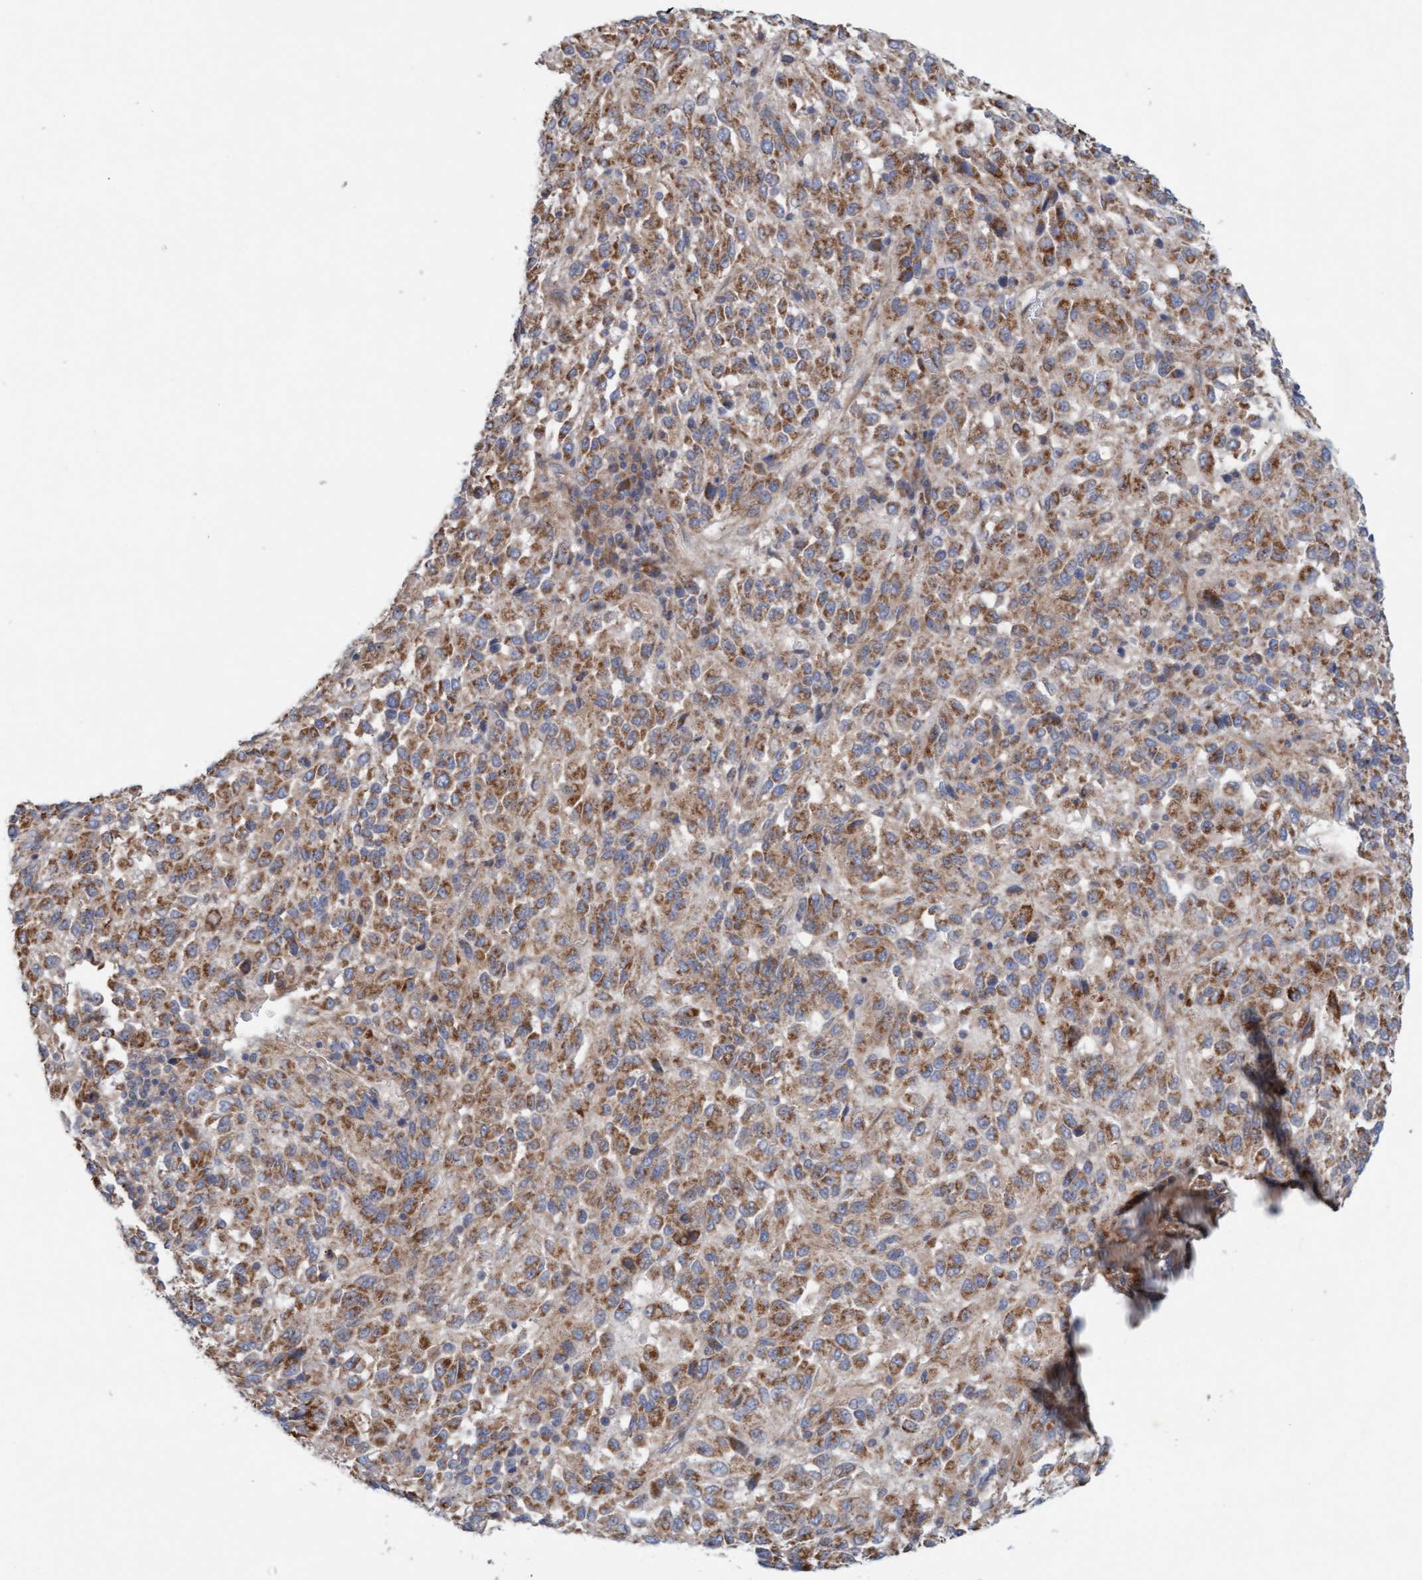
{"staining": {"intensity": "moderate", "quantity": ">75%", "location": "cytoplasmic/membranous"}, "tissue": "melanoma", "cell_type": "Tumor cells", "image_type": "cancer", "snomed": [{"axis": "morphology", "description": "Malignant melanoma, Metastatic site"}, {"axis": "topography", "description": "Lung"}], "caption": "About >75% of tumor cells in human malignant melanoma (metastatic site) exhibit moderate cytoplasmic/membranous protein positivity as visualized by brown immunohistochemical staining.", "gene": "CDK5RAP3", "patient": {"sex": "male", "age": 64}}